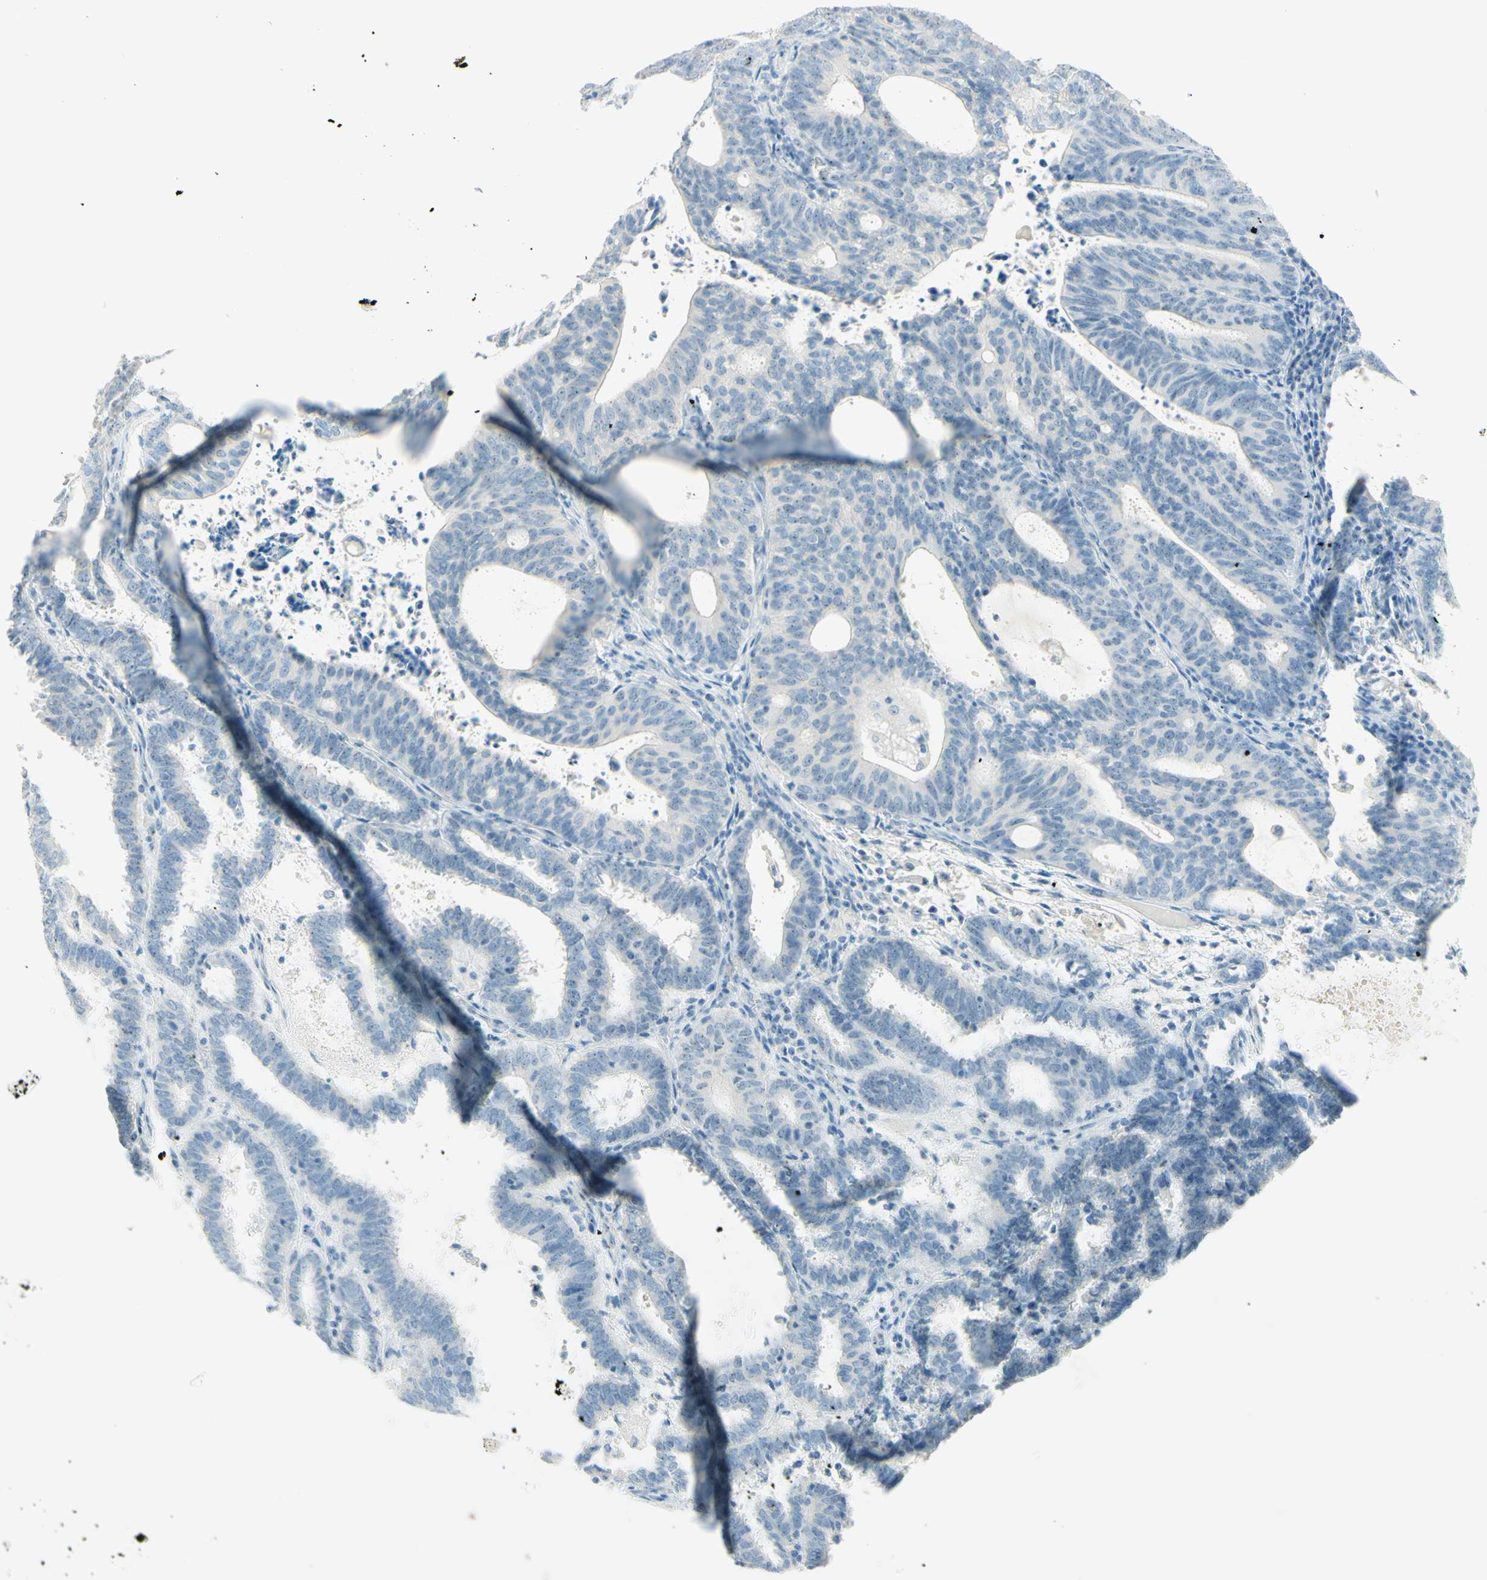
{"staining": {"intensity": "negative", "quantity": "none", "location": "none"}, "tissue": "endometrial cancer", "cell_type": "Tumor cells", "image_type": "cancer", "snomed": [{"axis": "morphology", "description": "Adenocarcinoma, NOS"}, {"axis": "topography", "description": "Uterus"}], "caption": "Protein analysis of adenocarcinoma (endometrial) exhibits no significant expression in tumor cells.", "gene": "FMR1NB", "patient": {"sex": "female", "age": 83}}